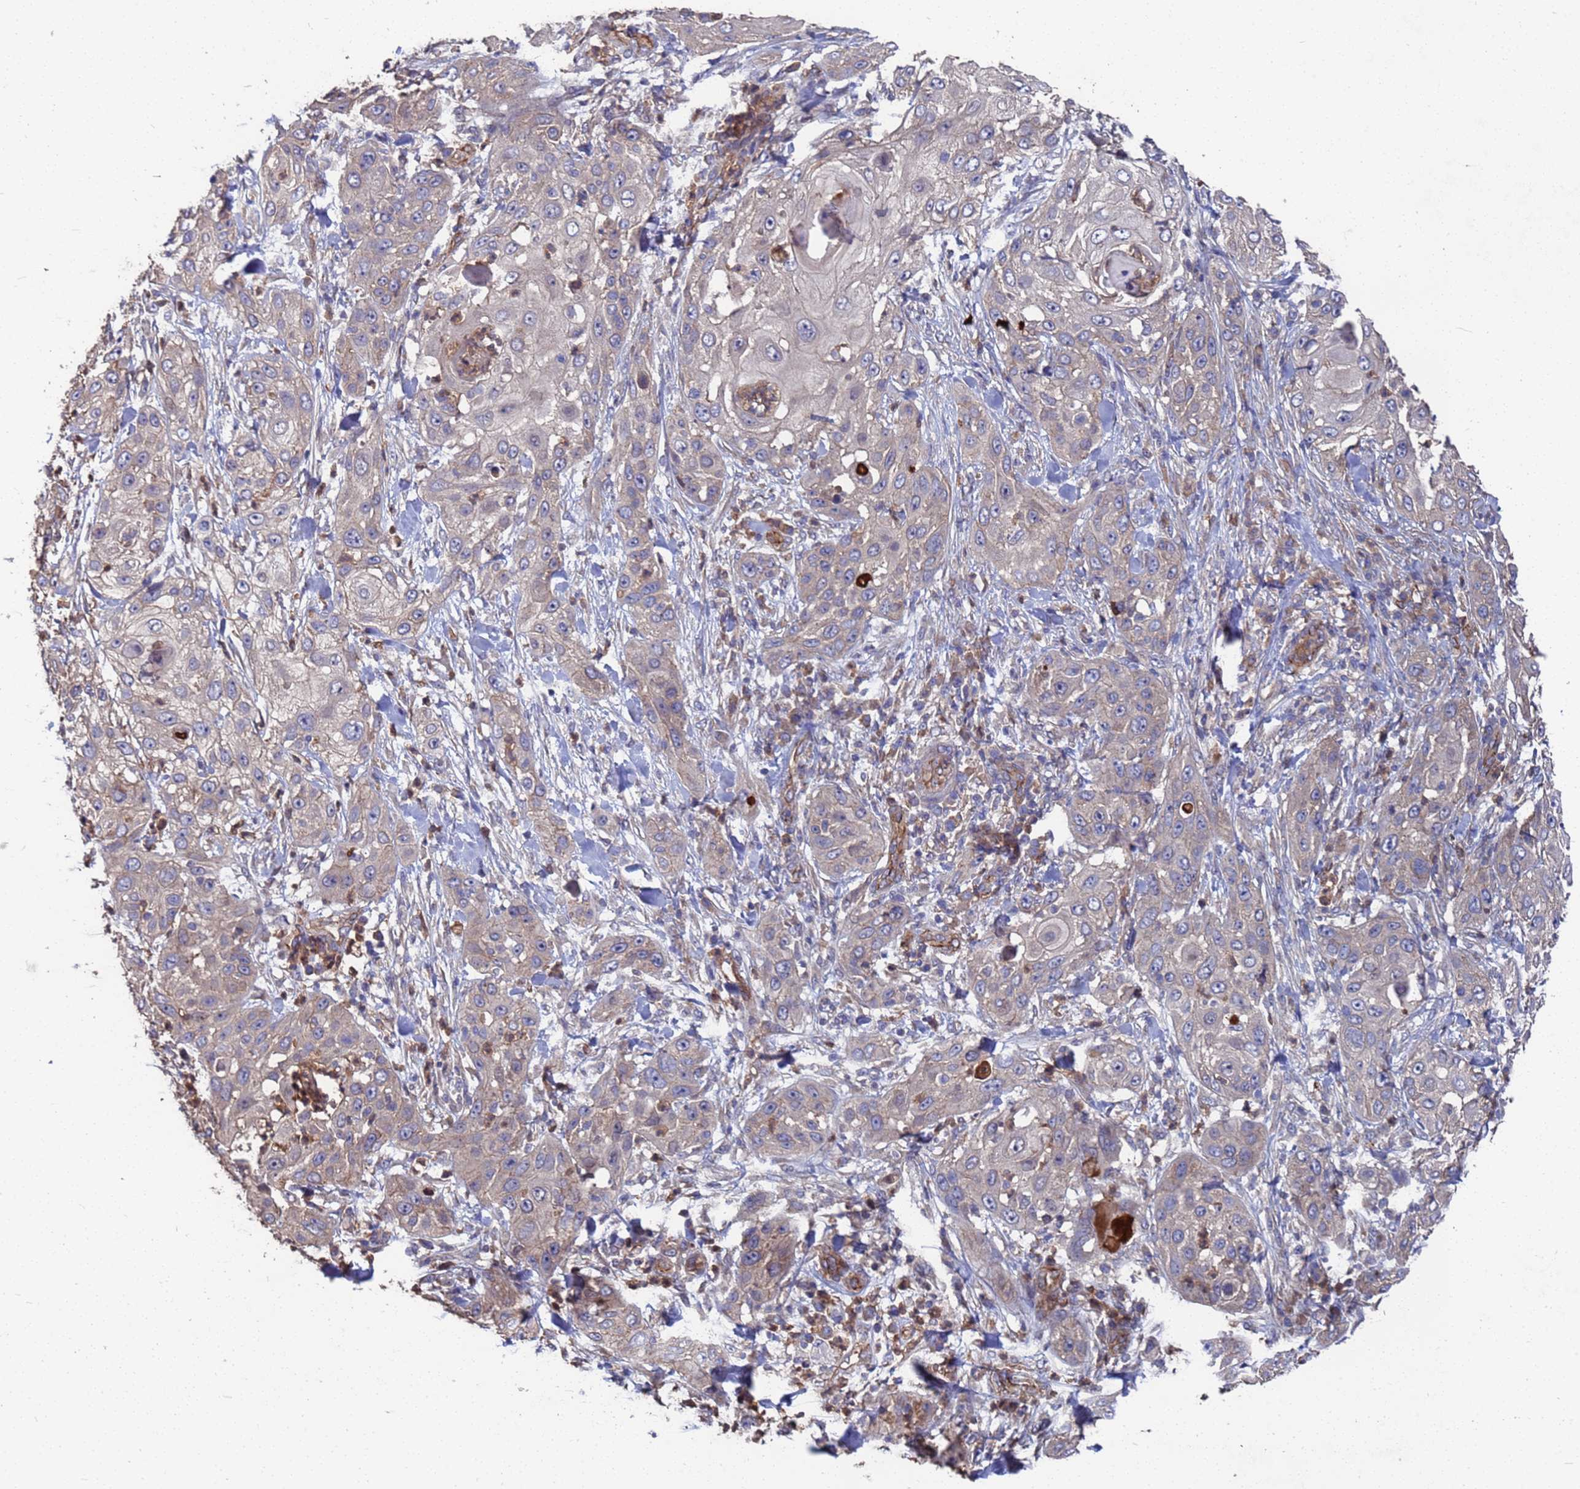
{"staining": {"intensity": "weak", "quantity": "<25%", "location": "cytoplasmic/membranous"}, "tissue": "skin cancer", "cell_type": "Tumor cells", "image_type": "cancer", "snomed": [{"axis": "morphology", "description": "Squamous cell carcinoma, NOS"}, {"axis": "topography", "description": "Skin"}], "caption": "Tumor cells are negative for protein expression in human skin squamous cell carcinoma.", "gene": "NDUFAF6", "patient": {"sex": "female", "age": 44}}